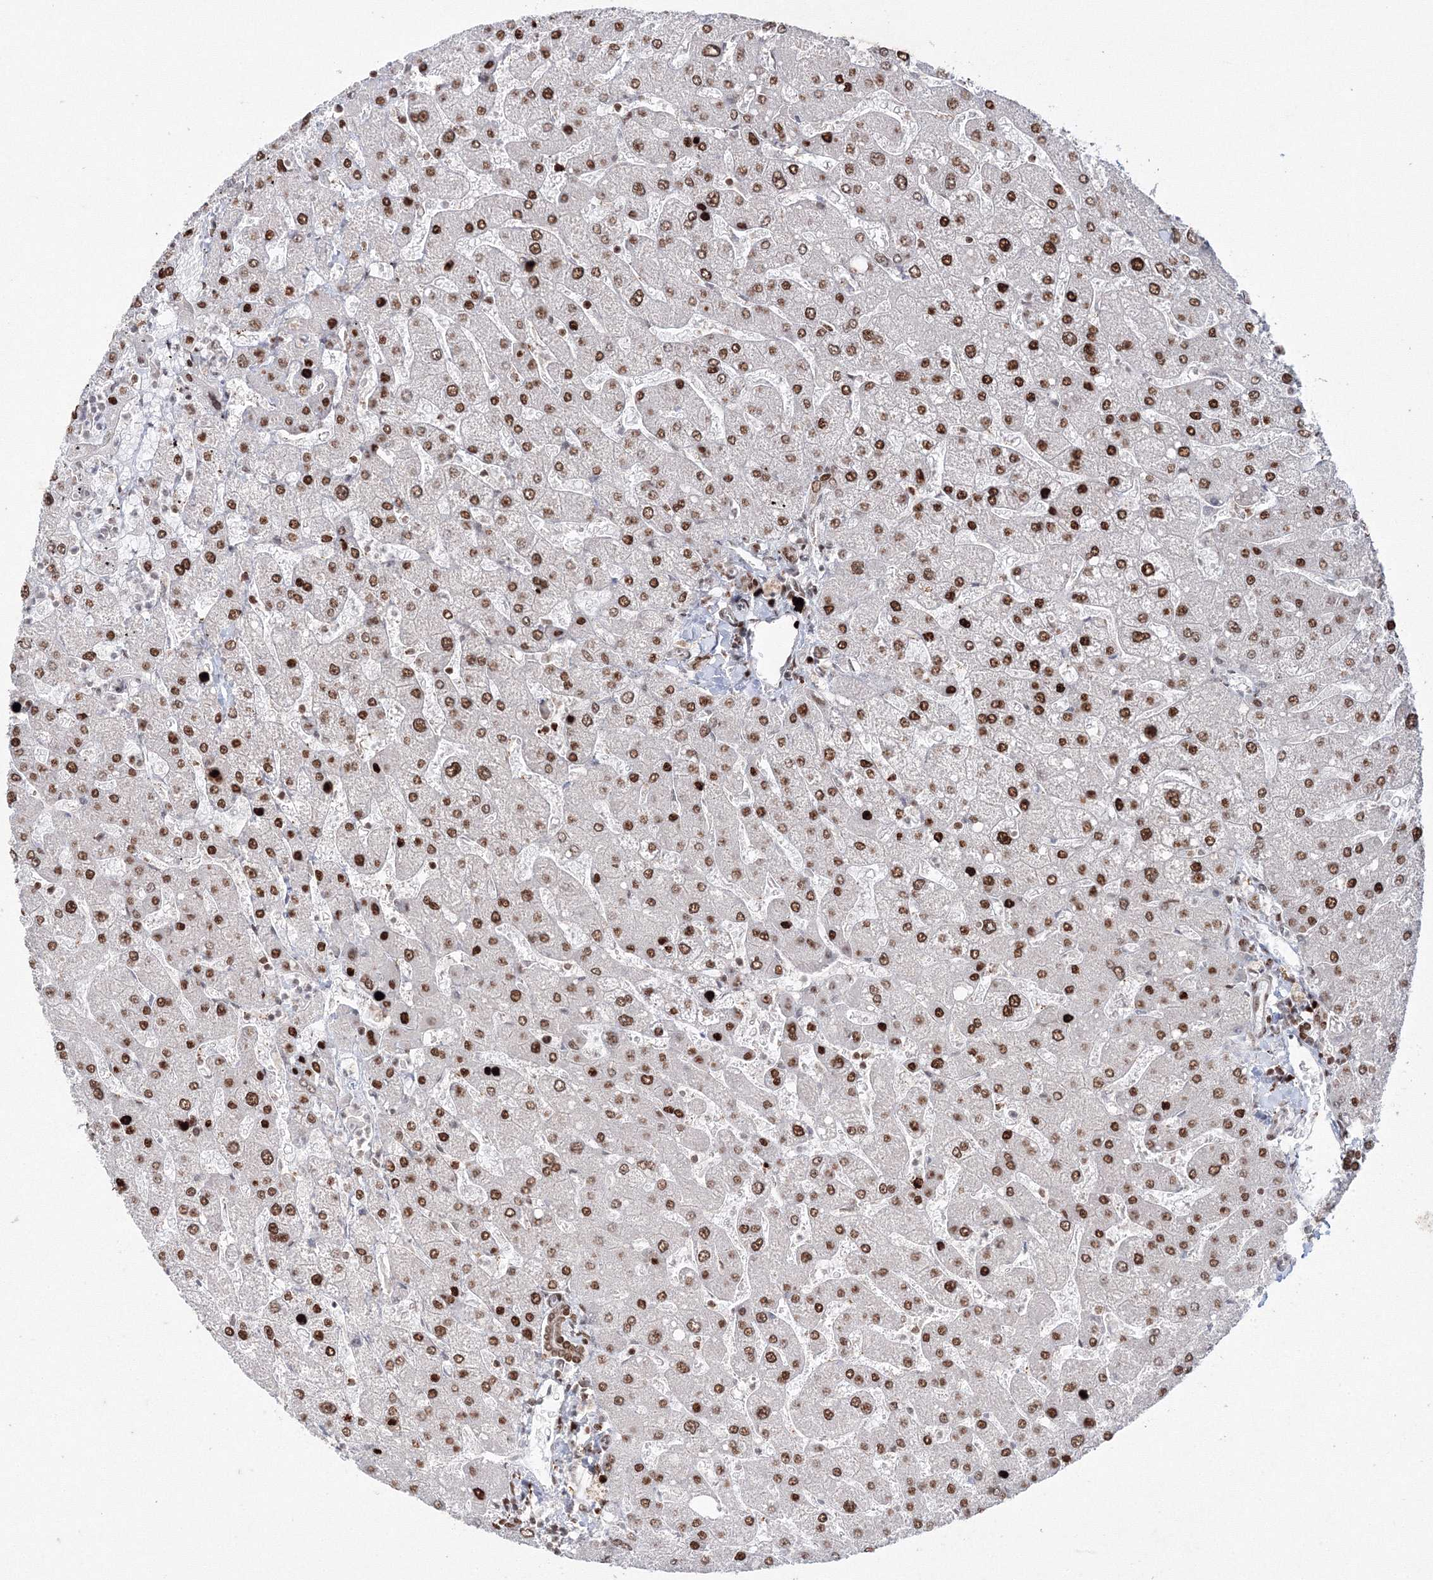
{"staining": {"intensity": "moderate", "quantity": ">75%", "location": "nuclear"}, "tissue": "liver", "cell_type": "Cholangiocytes", "image_type": "normal", "snomed": [{"axis": "morphology", "description": "Normal tissue, NOS"}, {"axis": "topography", "description": "Liver"}], "caption": "An immunohistochemistry (IHC) photomicrograph of unremarkable tissue is shown. Protein staining in brown labels moderate nuclear positivity in liver within cholangiocytes.", "gene": "LIG1", "patient": {"sex": "male", "age": 55}}